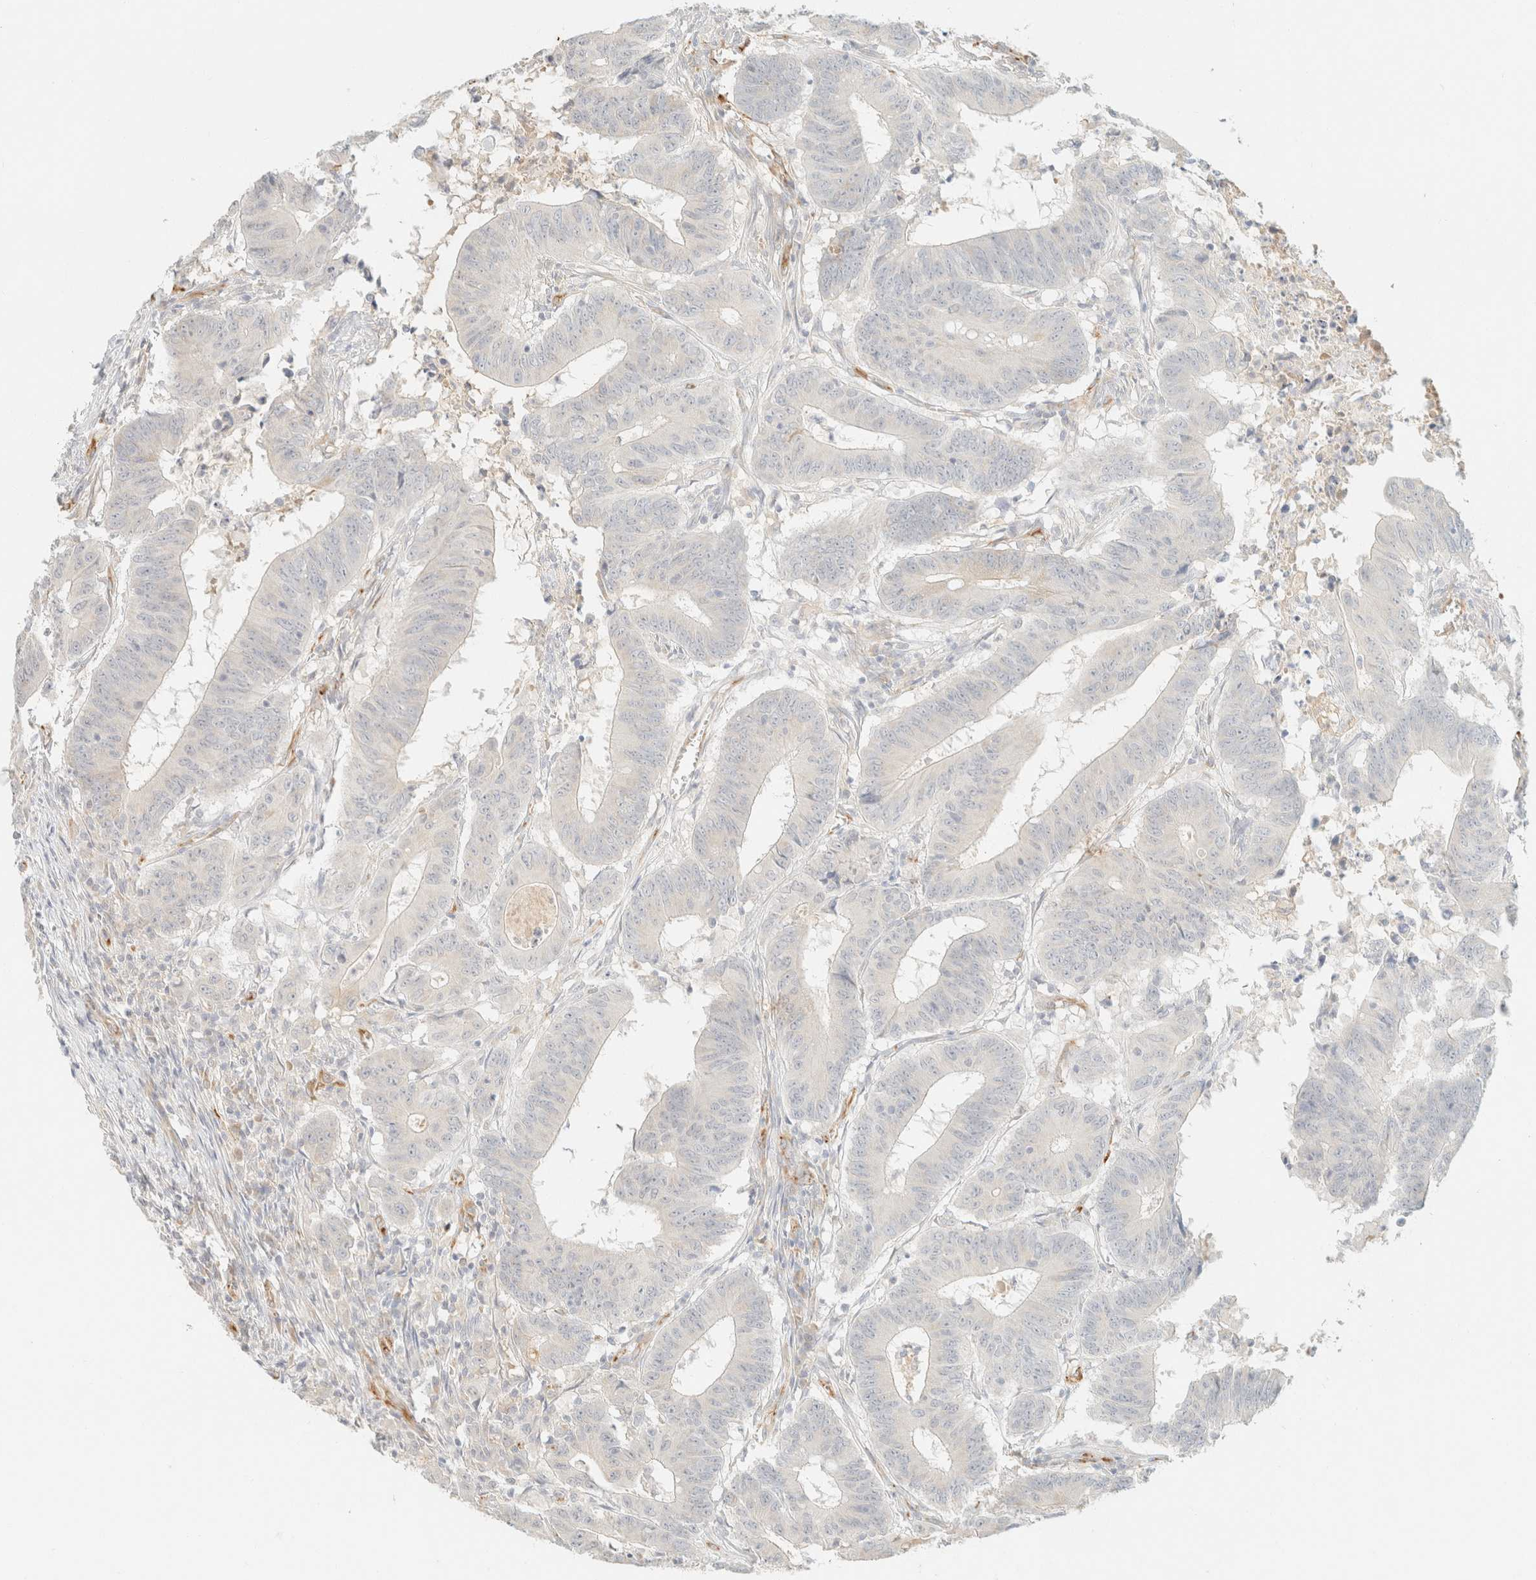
{"staining": {"intensity": "negative", "quantity": "none", "location": "none"}, "tissue": "colorectal cancer", "cell_type": "Tumor cells", "image_type": "cancer", "snomed": [{"axis": "morphology", "description": "Adenocarcinoma, NOS"}, {"axis": "topography", "description": "Colon"}], "caption": "Protein analysis of colorectal cancer (adenocarcinoma) displays no significant staining in tumor cells. (DAB immunohistochemistry (IHC) visualized using brightfield microscopy, high magnification).", "gene": "SPARCL1", "patient": {"sex": "male", "age": 45}}